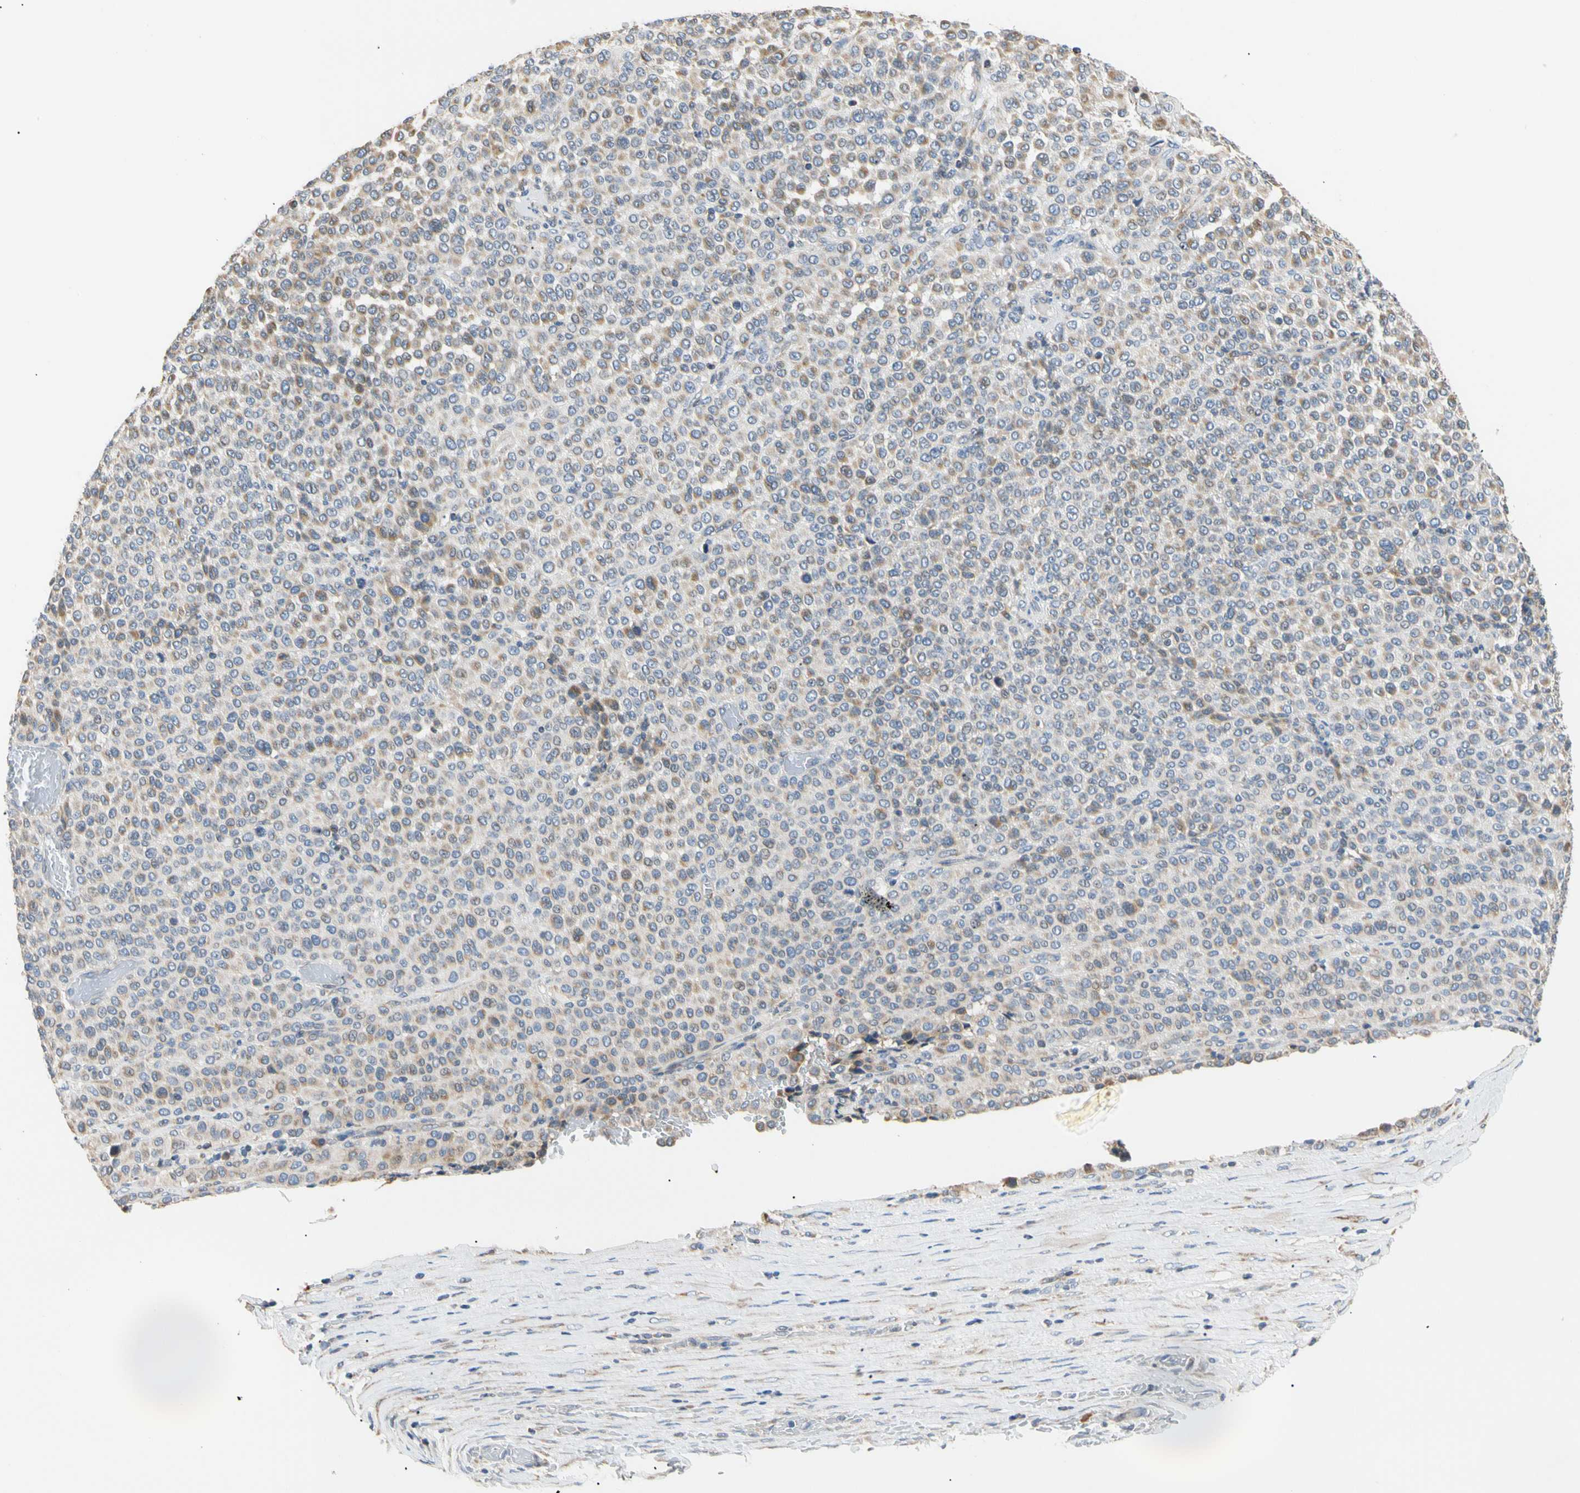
{"staining": {"intensity": "weak", "quantity": "25%-75%", "location": "cytoplasmic/membranous"}, "tissue": "melanoma", "cell_type": "Tumor cells", "image_type": "cancer", "snomed": [{"axis": "morphology", "description": "Malignant melanoma, Metastatic site"}, {"axis": "topography", "description": "Pancreas"}], "caption": "The immunohistochemical stain labels weak cytoplasmic/membranous staining in tumor cells of melanoma tissue.", "gene": "PLGRKT", "patient": {"sex": "female", "age": 30}}